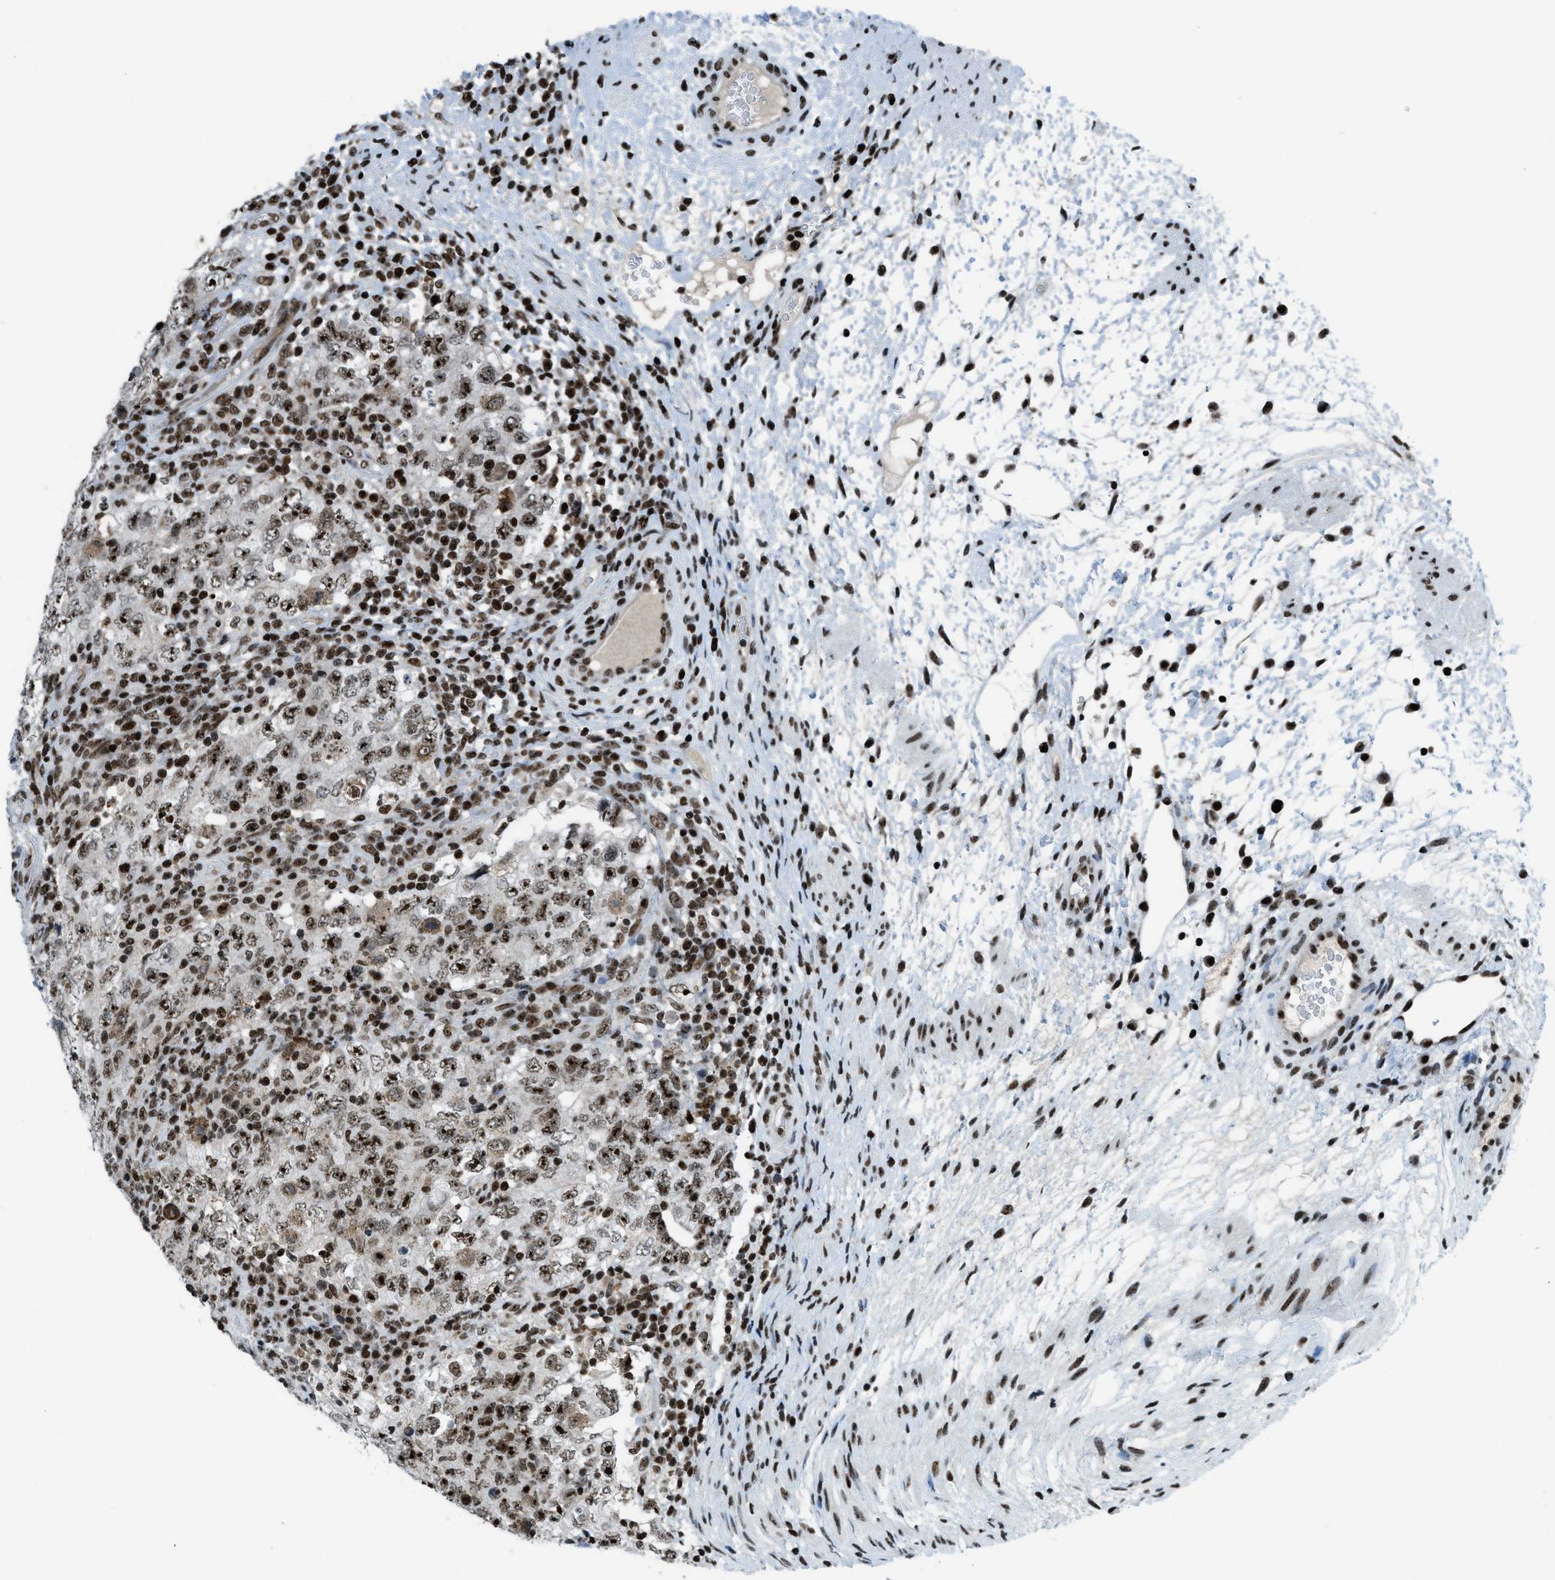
{"staining": {"intensity": "strong", "quantity": ">75%", "location": "nuclear"}, "tissue": "testis cancer", "cell_type": "Tumor cells", "image_type": "cancer", "snomed": [{"axis": "morphology", "description": "Carcinoma, Embryonal, NOS"}, {"axis": "topography", "description": "Testis"}], "caption": "Immunohistochemistry of human testis cancer (embryonal carcinoma) demonstrates high levels of strong nuclear staining in approximately >75% of tumor cells.", "gene": "RAD51B", "patient": {"sex": "male", "age": 26}}